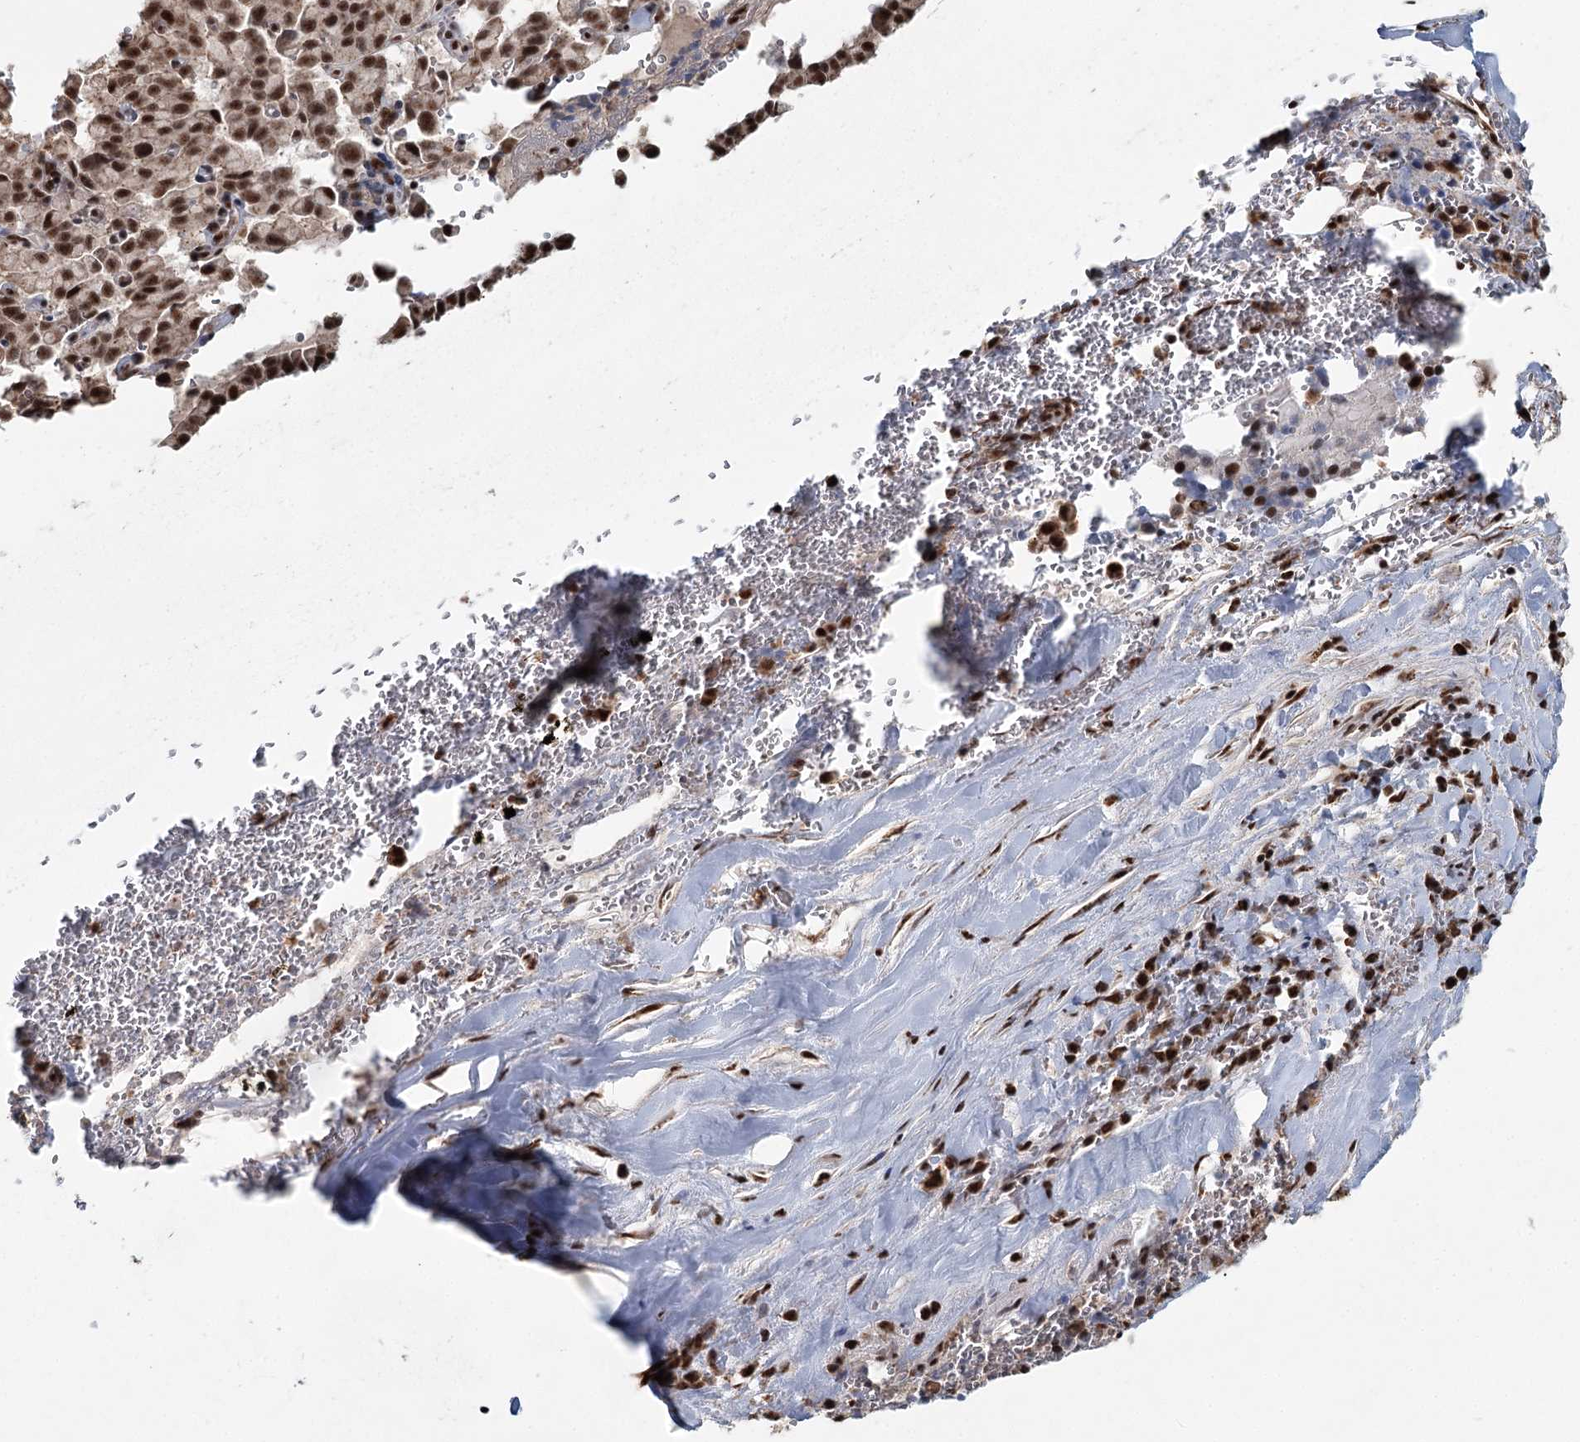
{"staining": {"intensity": "strong", "quantity": ">75%", "location": "nuclear"}, "tissue": "pancreatic cancer", "cell_type": "Tumor cells", "image_type": "cancer", "snomed": [{"axis": "morphology", "description": "Adenocarcinoma, NOS"}, {"axis": "topography", "description": "Pancreas"}], "caption": "Pancreatic cancer stained for a protein exhibits strong nuclear positivity in tumor cells.", "gene": "GPALPP1", "patient": {"sex": "male", "age": 65}}